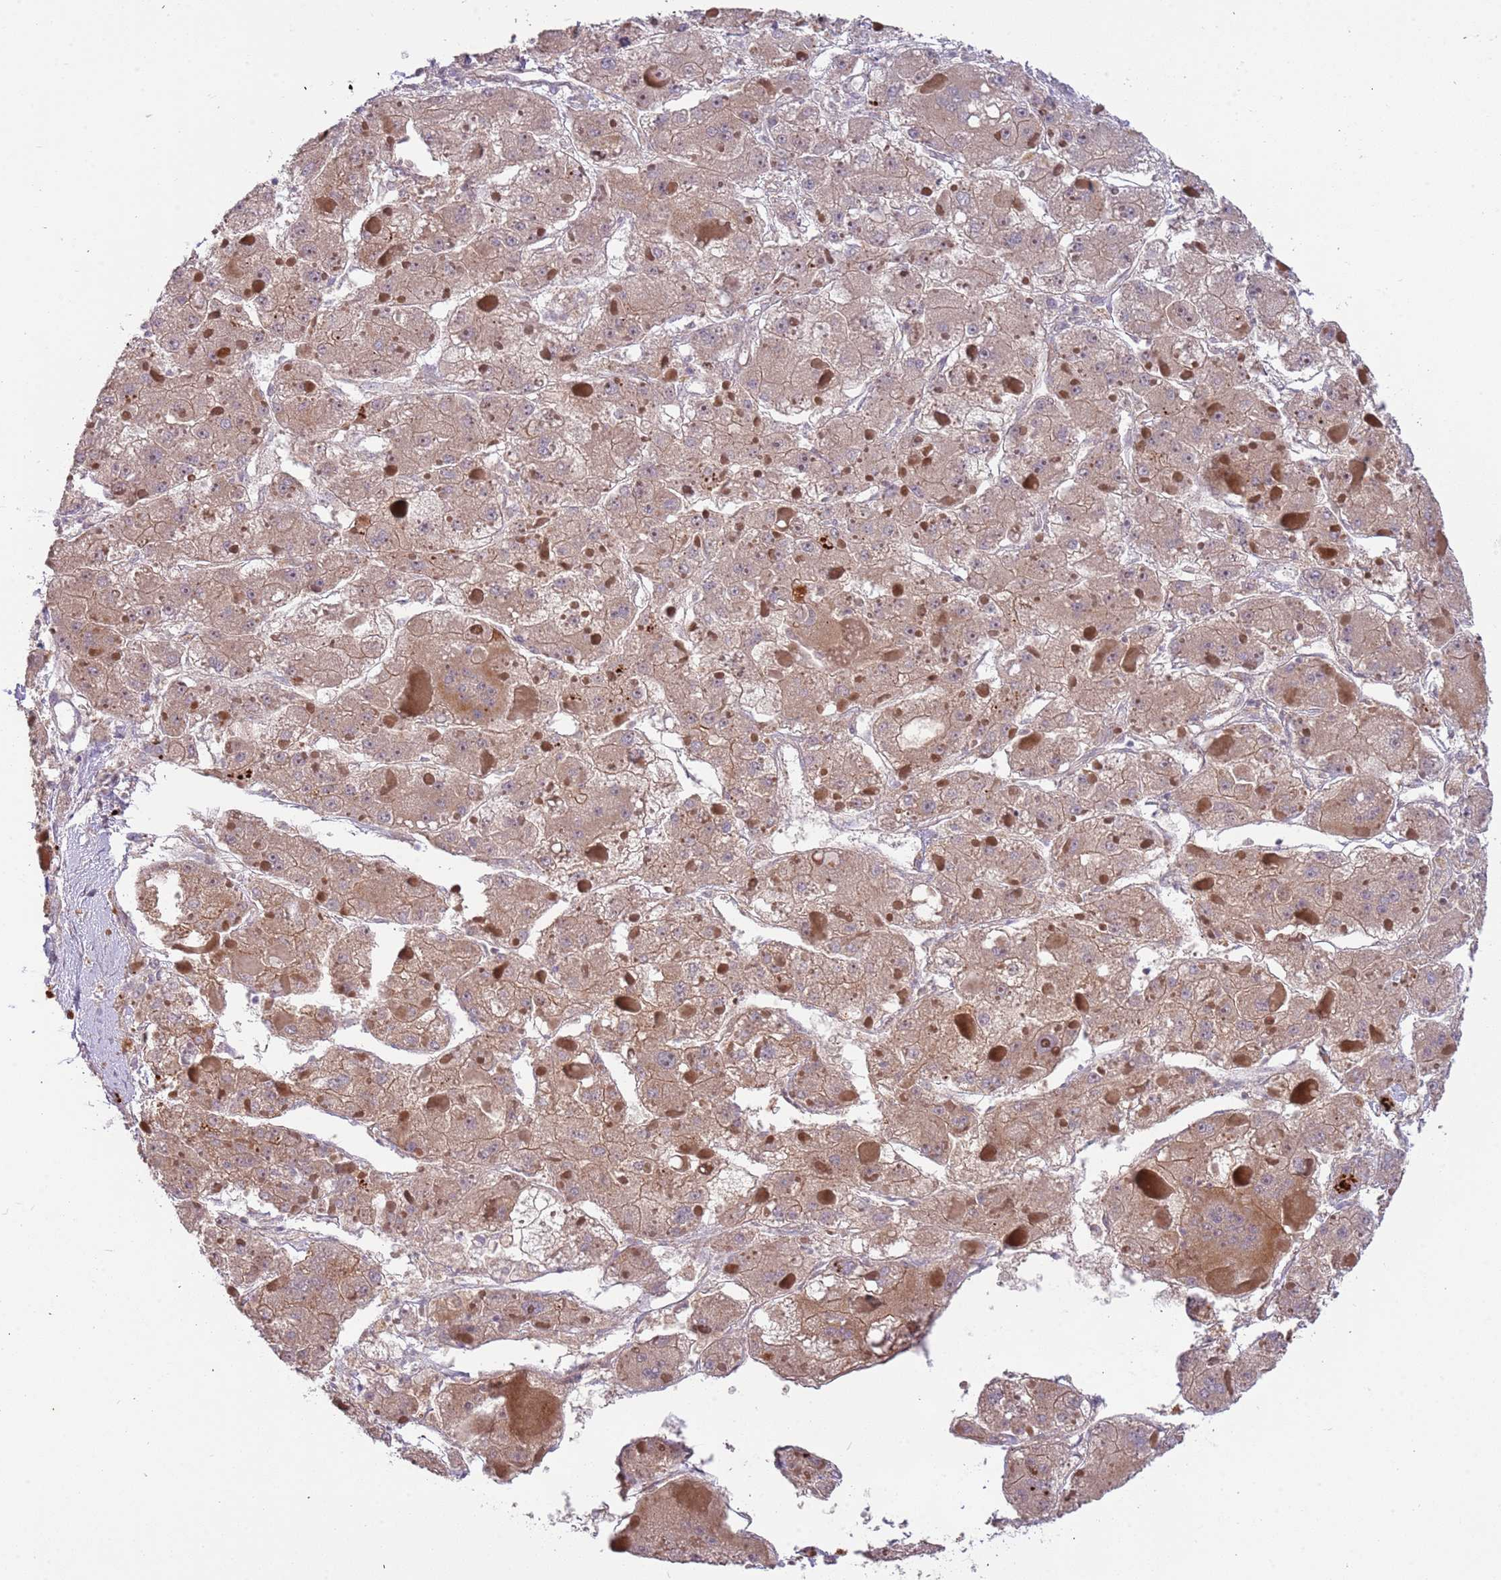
{"staining": {"intensity": "moderate", "quantity": ">75%", "location": "cytoplasmic/membranous"}, "tissue": "liver cancer", "cell_type": "Tumor cells", "image_type": "cancer", "snomed": [{"axis": "morphology", "description": "Carcinoma, Hepatocellular, NOS"}, {"axis": "topography", "description": "Liver"}], "caption": "About >75% of tumor cells in human liver cancer (hepatocellular carcinoma) show moderate cytoplasmic/membranous protein staining as visualized by brown immunohistochemical staining.", "gene": "TRAPPC6B", "patient": {"sex": "female", "age": 73}}